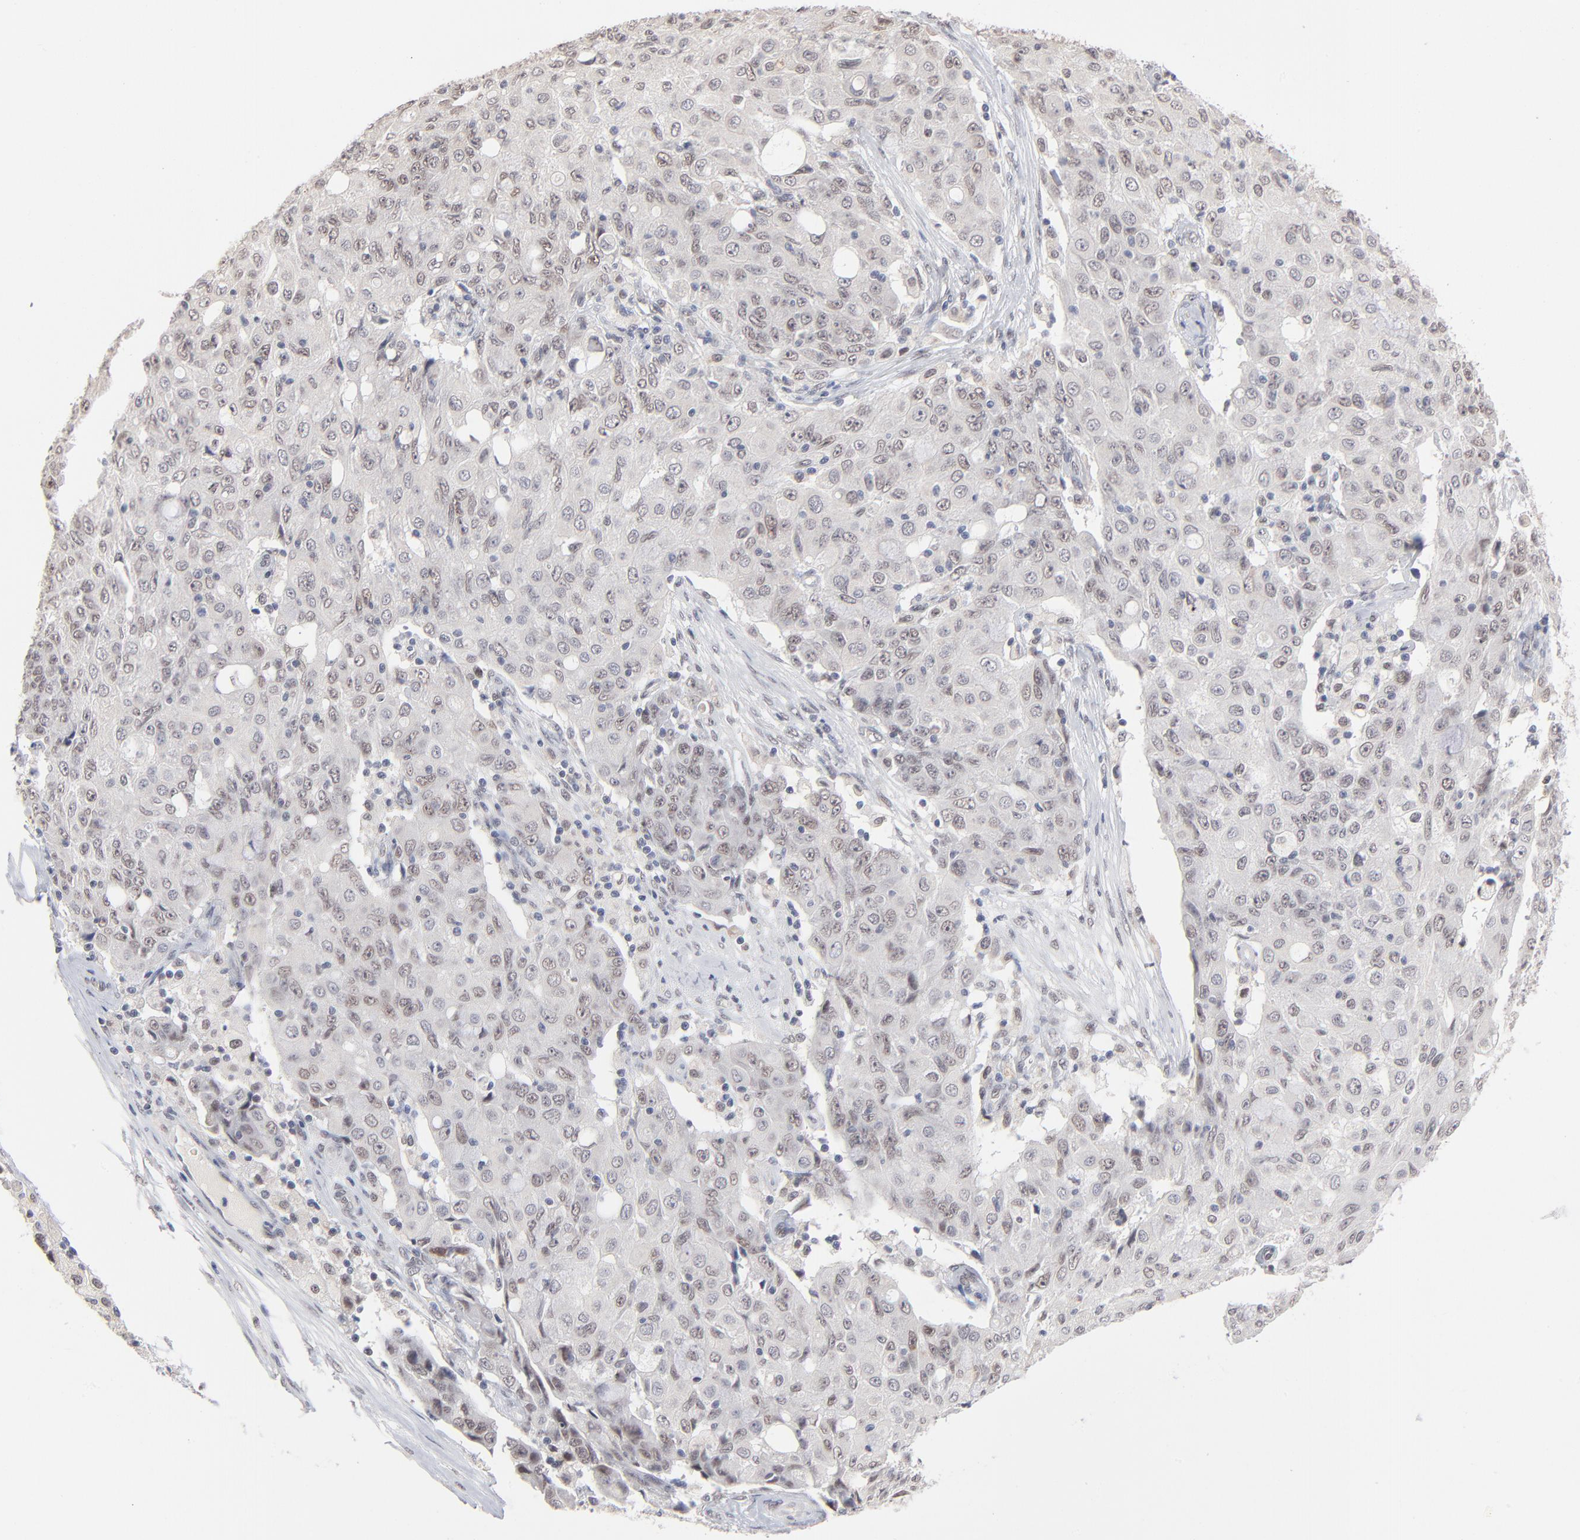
{"staining": {"intensity": "weak", "quantity": "25%-75%", "location": "nuclear"}, "tissue": "ovarian cancer", "cell_type": "Tumor cells", "image_type": "cancer", "snomed": [{"axis": "morphology", "description": "Carcinoma, endometroid"}, {"axis": "topography", "description": "Ovary"}], "caption": "Human ovarian endometroid carcinoma stained with a brown dye demonstrates weak nuclear positive staining in about 25%-75% of tumor cells.", "gene": "MBIP", "patient": {"sex": "female", "age": 42}}